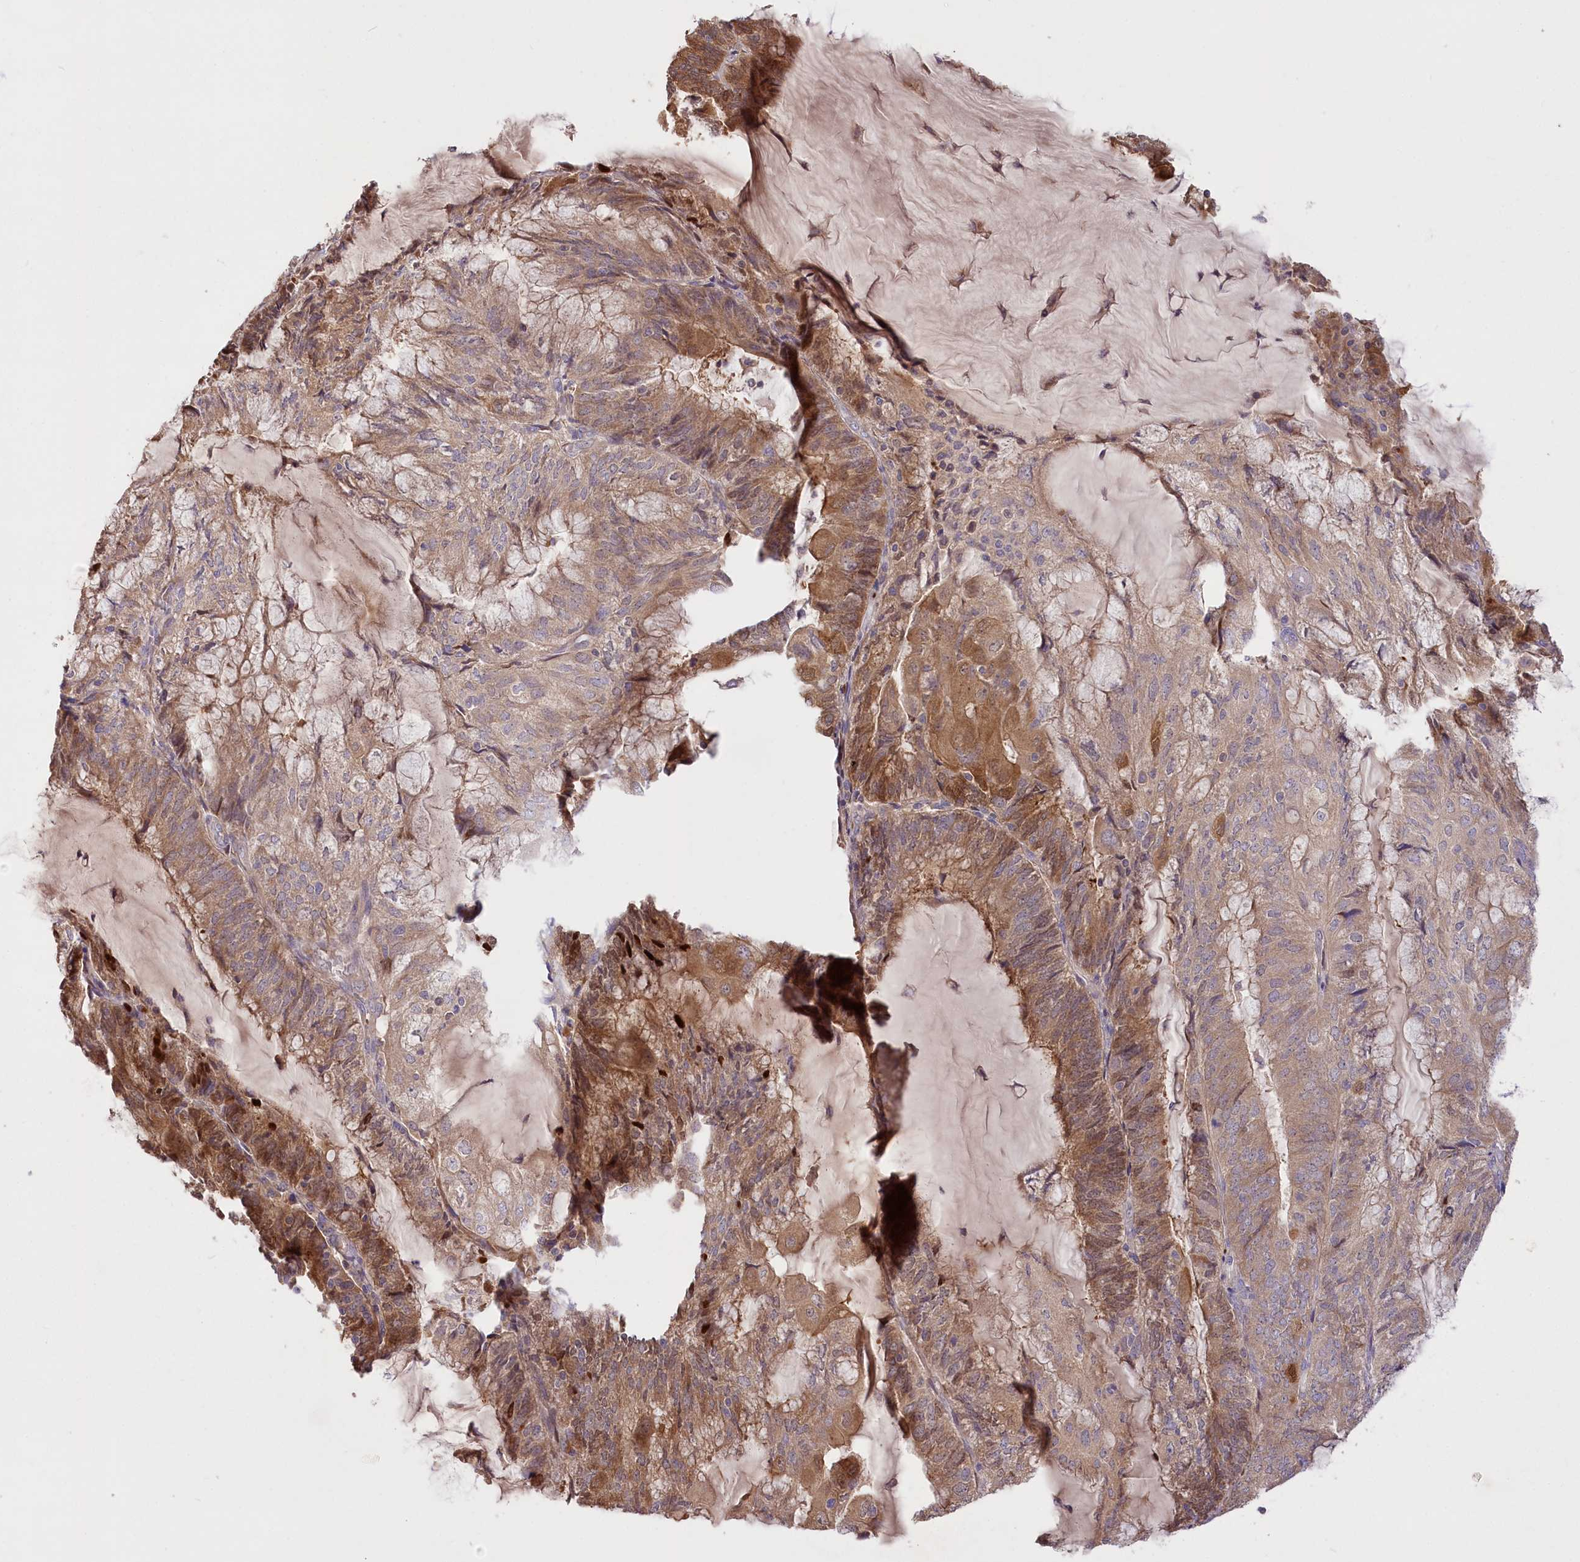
{"staining": {"intensity": "moderate", "quantity": ">75%", "location": "cytoplasmic/membranous"}, "tissue": "endometrial cancer", "cell_type": "Tumor cells", "image_type": "cancer", "snomed": [{"axis": "morphology", "description": "Adenocarcinoma, NOS"}, {"axis": "topography", "description": "Endometrium"}], "caption": "A photomicrograph of human endometrial adenocarcinoma stained for a protein demonstrates moderate cytoplasmic/membranous brown staining in tumor cells.", "gene": "PBLD", "patient": {"sex": "female", "age": 81}}